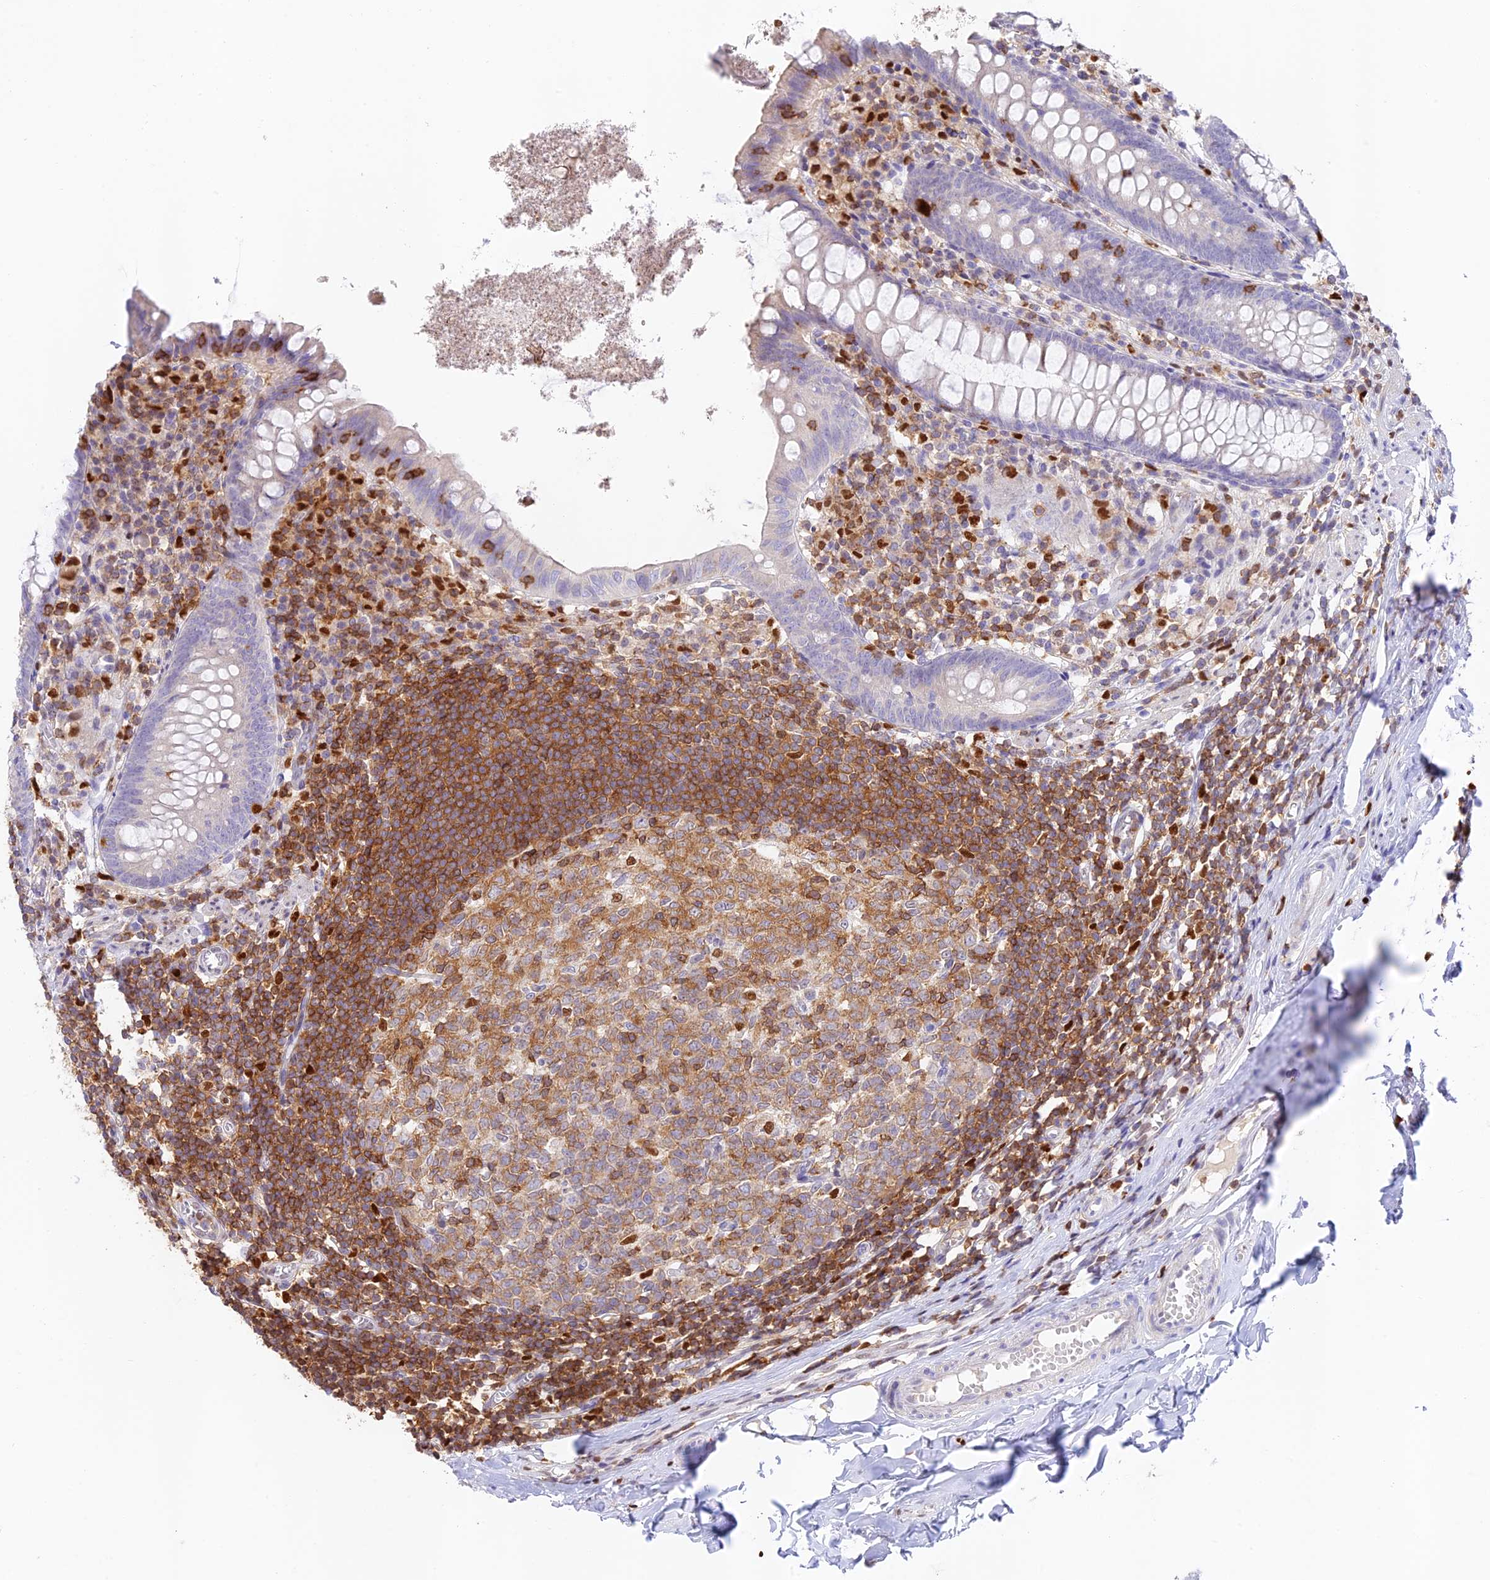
{"staining": {"intensity": "negative", "quantity": "none", "location": "none"}, "tissue": "appendix", "cell_type": "Glandular cells", "image_type": "normal", "snomed": [{"axis": "morphology", "description": "Normal tissue, NOS"}, {"axis": "topography", "description": "Appendix"}], "caption": "The histopathology image shows no significant positivity in glandular cells of appendix. (Stains: DAB (3,3'-diaminobenzidine) immunohistochemistry (IHC) with hematoxylin counter stain, Microscopy: brightfield microscopy at high magnification).", "gene": "DENND1C", "patient": {"sex": "female", "age": 51}}